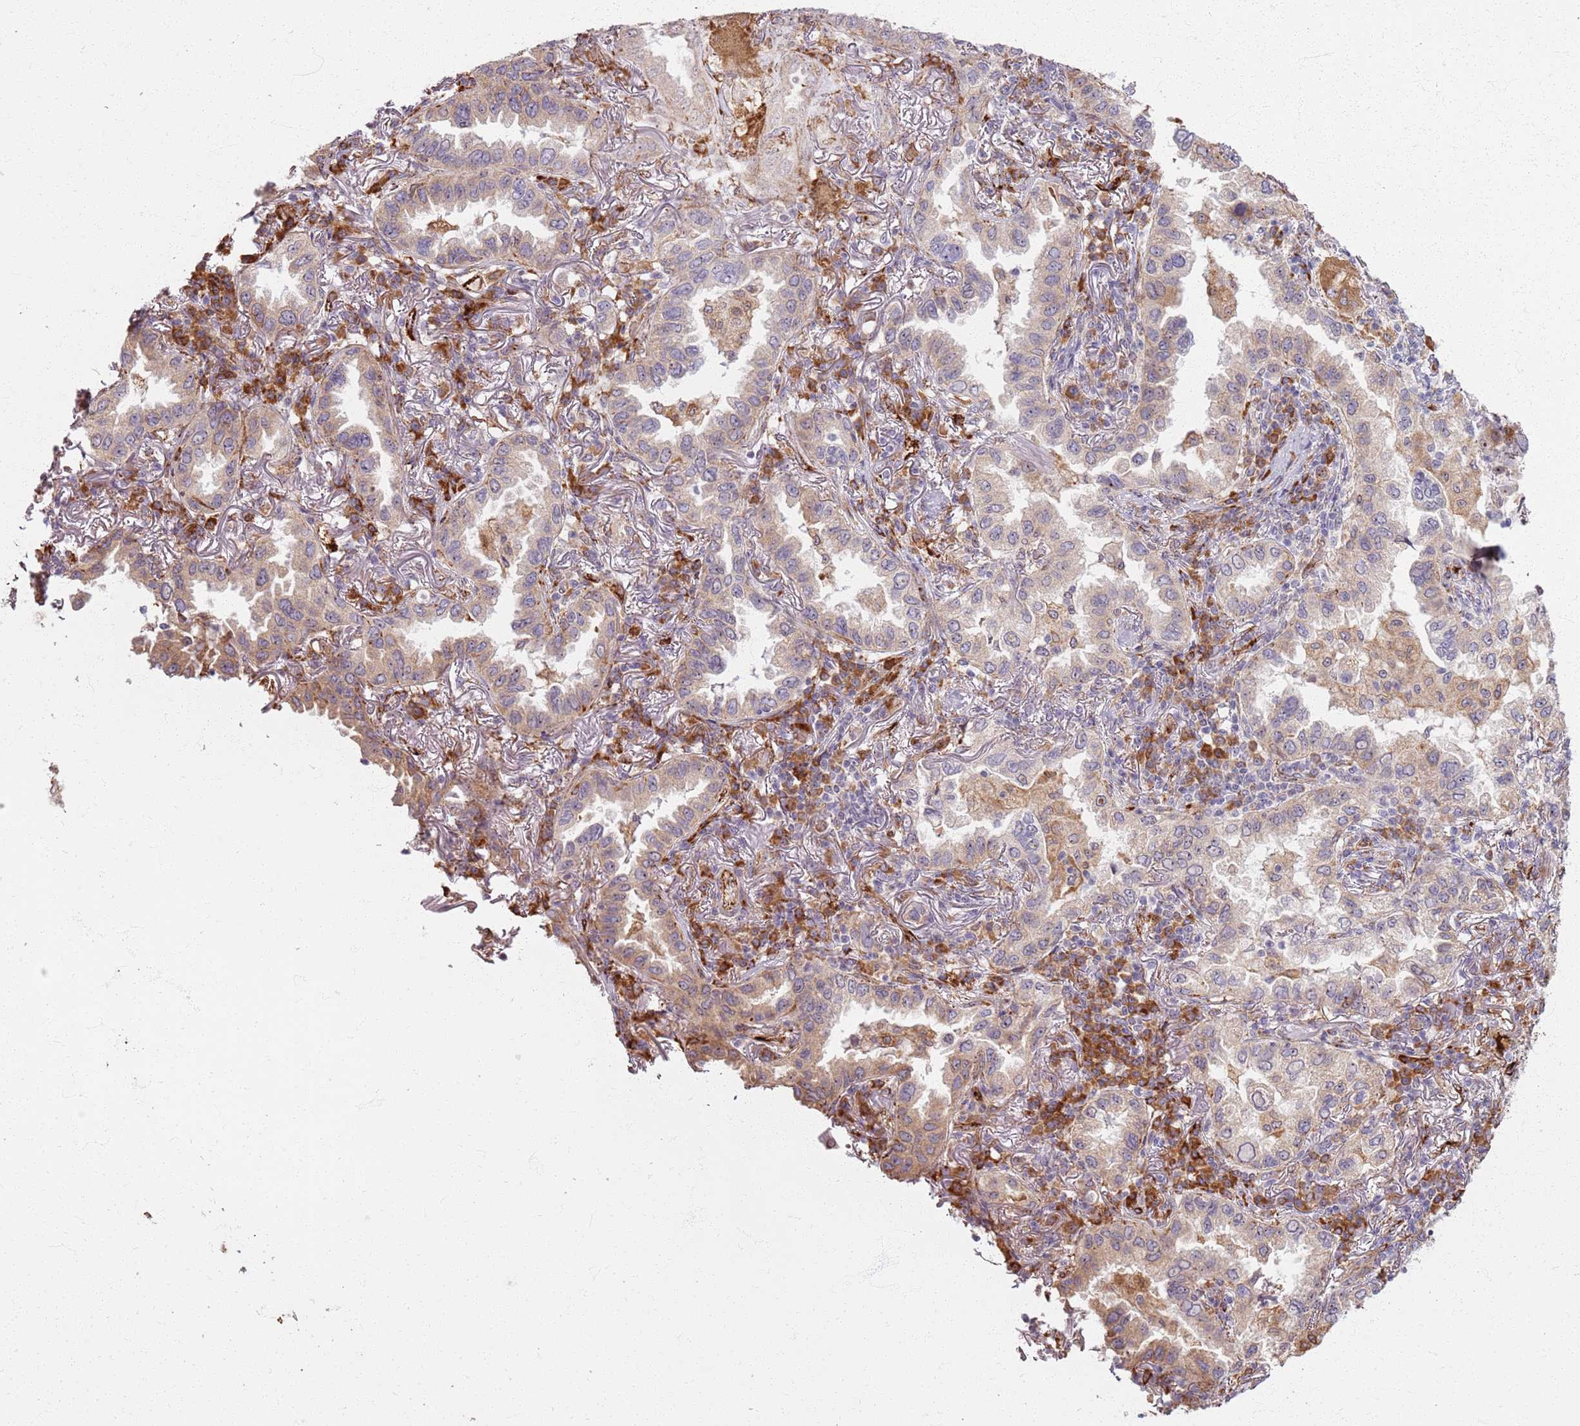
{"staining": {"intensity": "weak", "quantity": "25%-75%", "location": "cytoplasmic/membranous"}, "tissue": "lung cancer", "cell_type": "Tumor cells", "image_type": "cancer", "snomed": [{"axis": "morphology", "description": "Adenocarcinoma, NOS"}, {"axis": "topography", "description": "Lung"}], "caption": "Lung cancer stained for a protein (brown) exhibits weak cytoplasmic/membranous positive positivity in approximately 25%-75% of tumor cells.", "gene": "KRI1", "patient": {"sex": "female", "age": 69}}